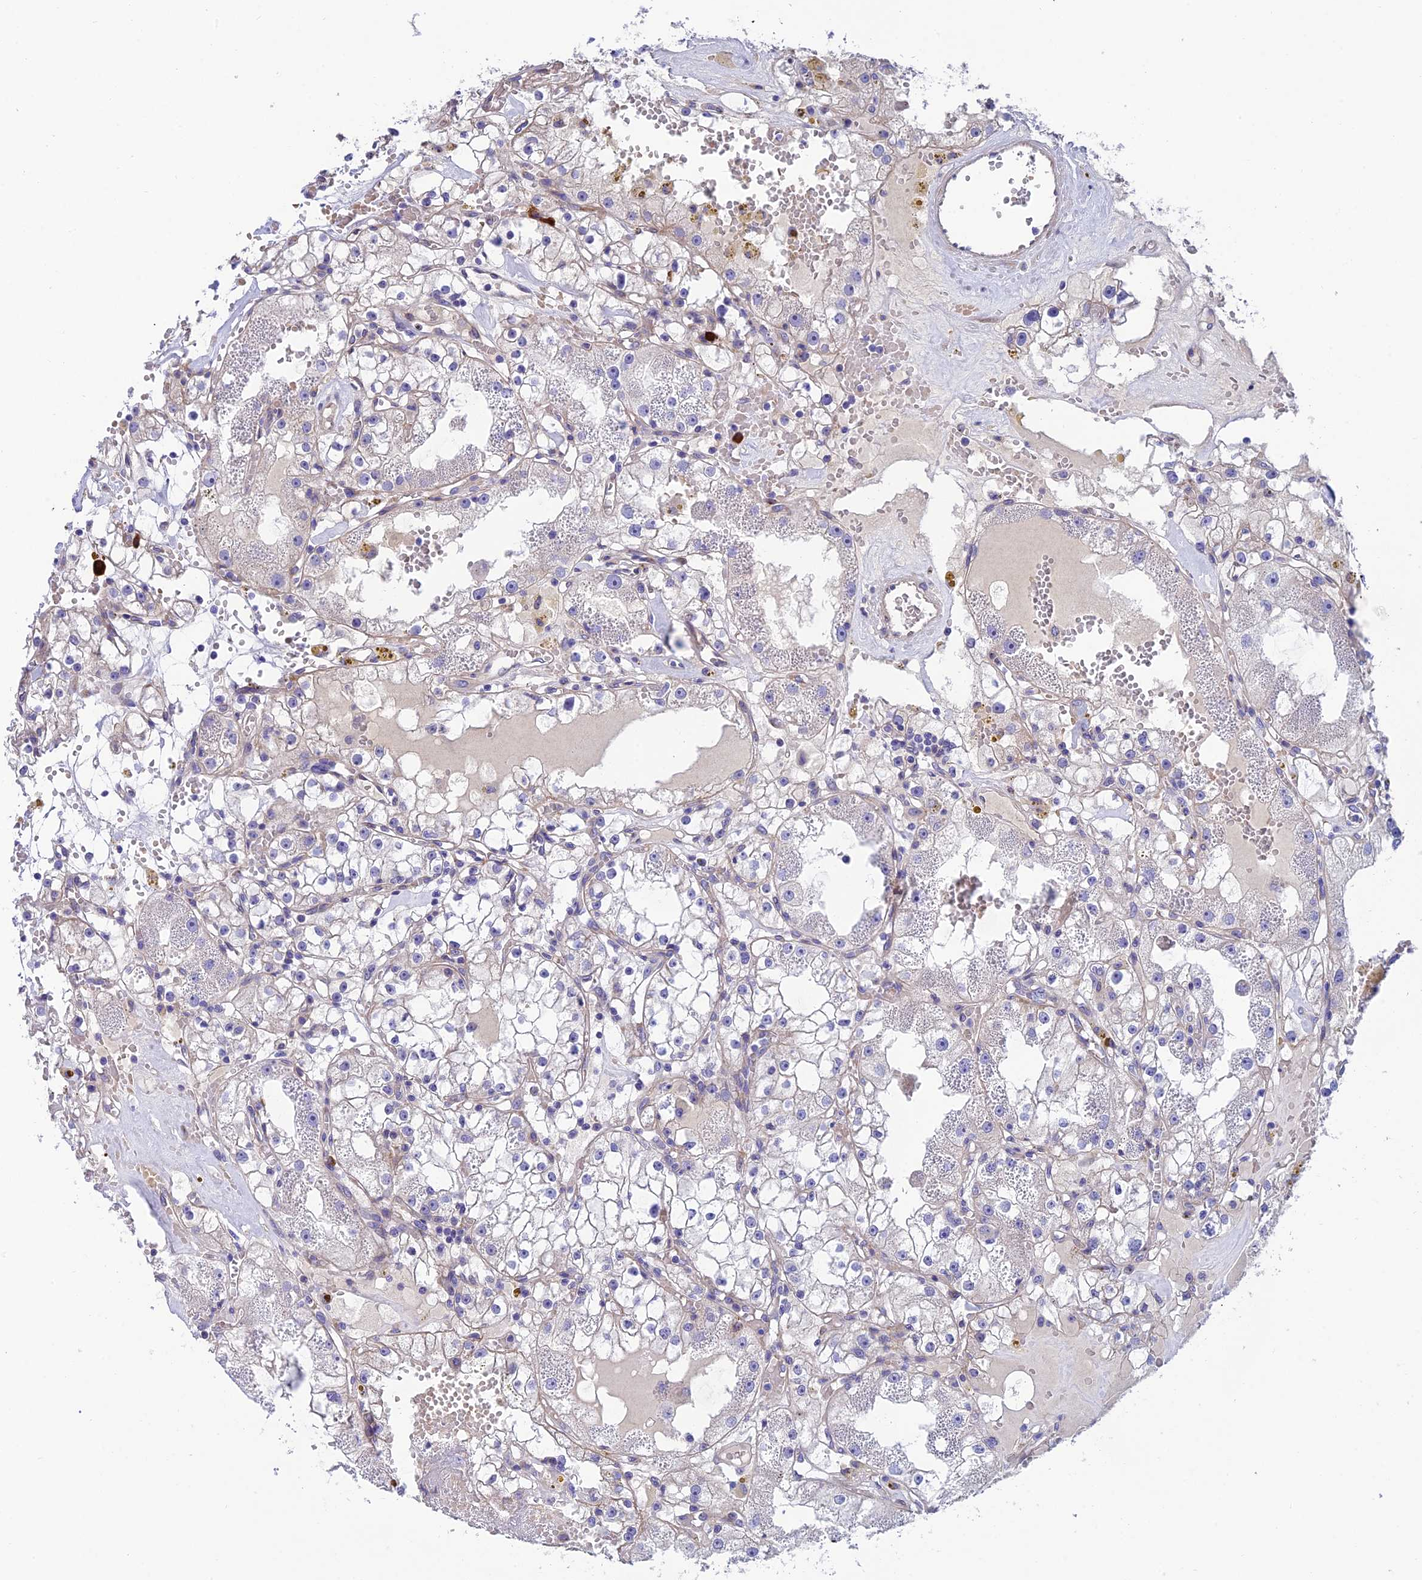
{"staining": {"intensity": "negative", "quantity": "none", "location": "none"}, "tissue": "renal cancer", "cell_type": "Tumor cells", "image_type": "cancer", "snomed": [{"axis": "morphology", "description": "Adenocarcinoma, NOS"}, {"axis": "topography", "description": "Kidney"}], "caption": "Adenocarcinoma (renal) was stained to show a protein in brown. There is no significant expression in tumor cells.", "gene": "MACIR", "patient": {"sex": "male", "age": 56}}